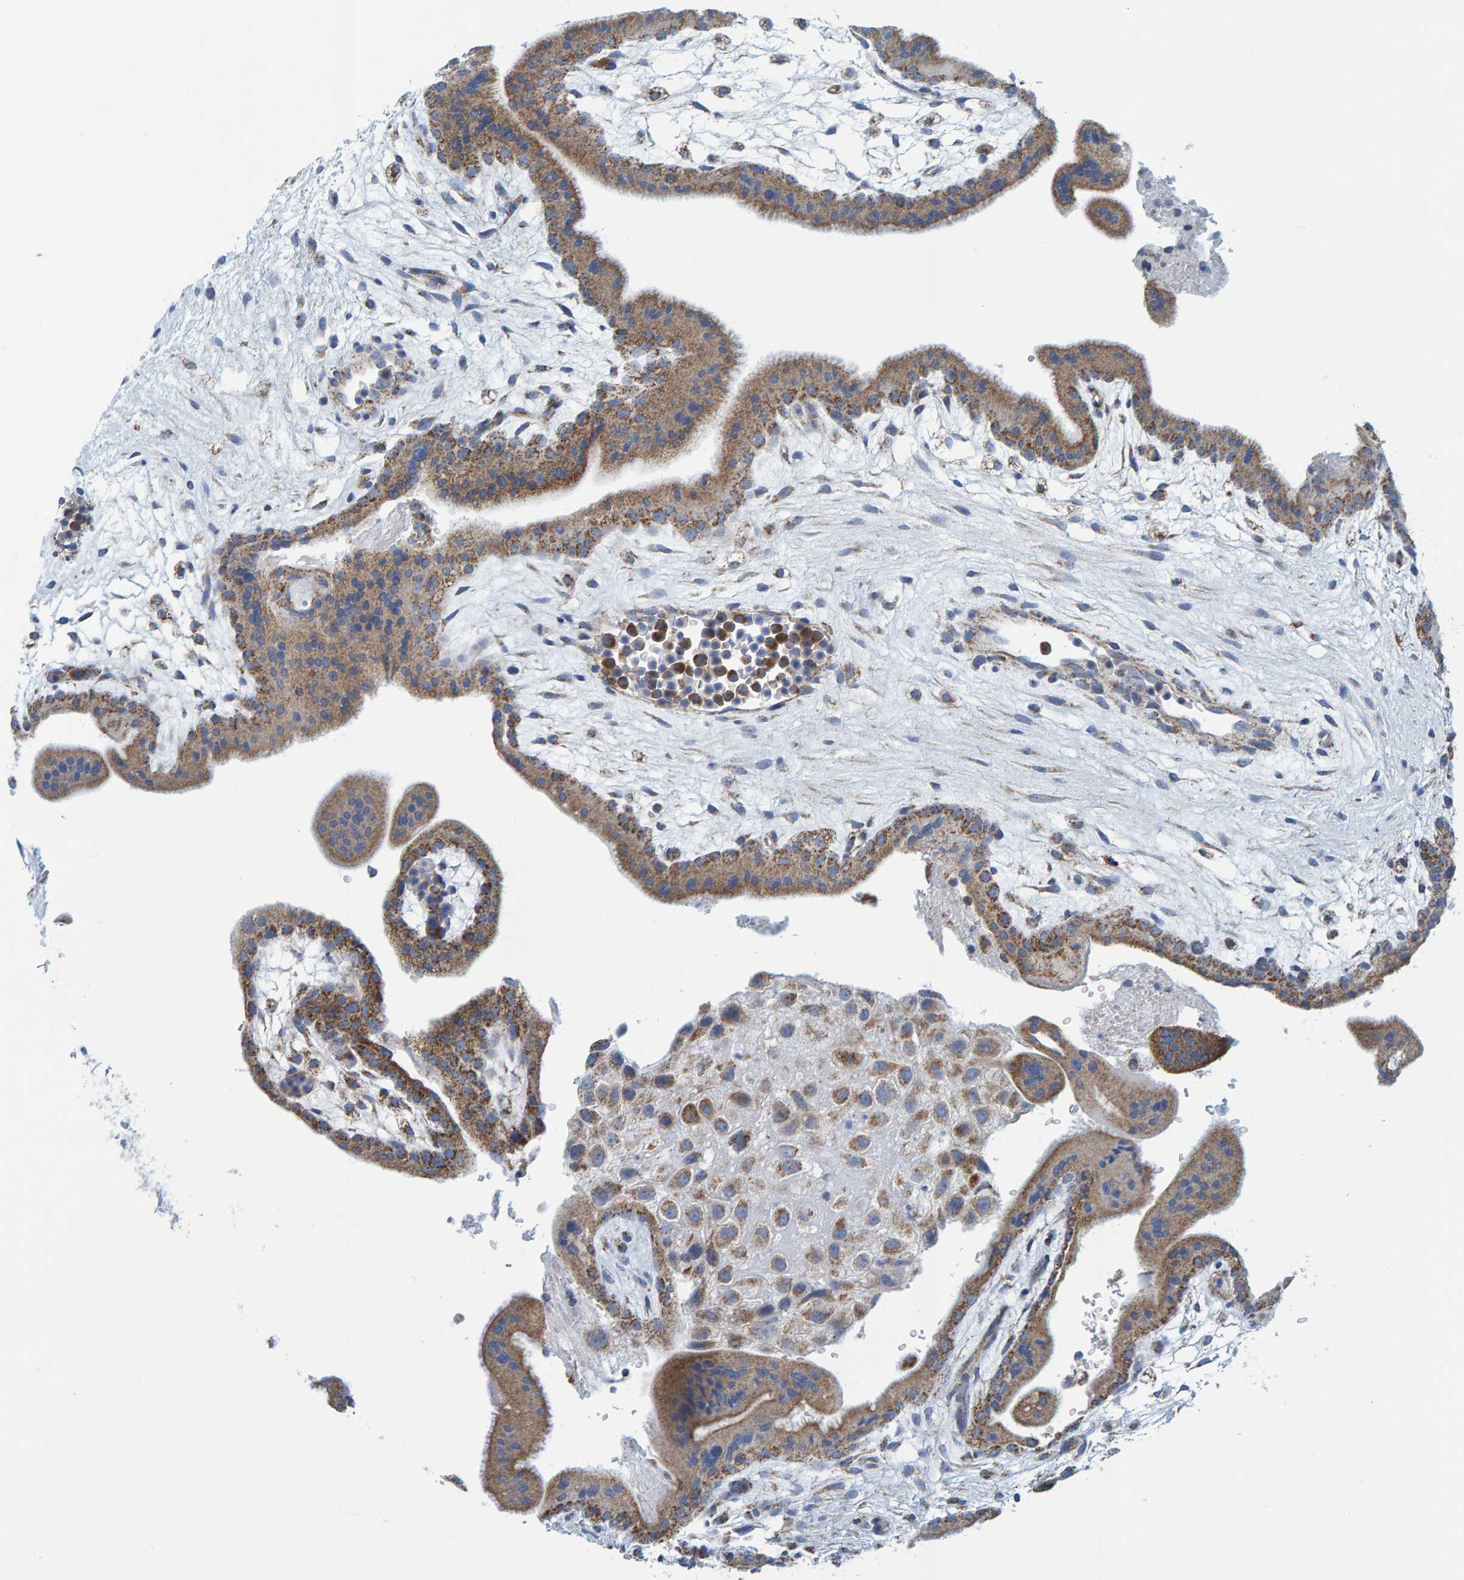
{"staining": {"intensity": "moderate", "quantity": ">75%", "location": "cytoplasmic/membranous"}, "tissue": "placenta", "cell_type": "Decidual cells", "image_type": "normal", "snomed": [{"axis": "morphology", "description": "Normal tissue, NOS"}, {"axis": "topography", "description": "Placenta"}], "caption": "Protein expression analysis of unremarkable human placenta reveals moderate cytoplasmic/membranous staining in approximately >75% of decidual cells. (IHC, brightfield microscopy, high magnification).", "gene": "MRPS7", "patient": {"sex": "female", "age": 35}}